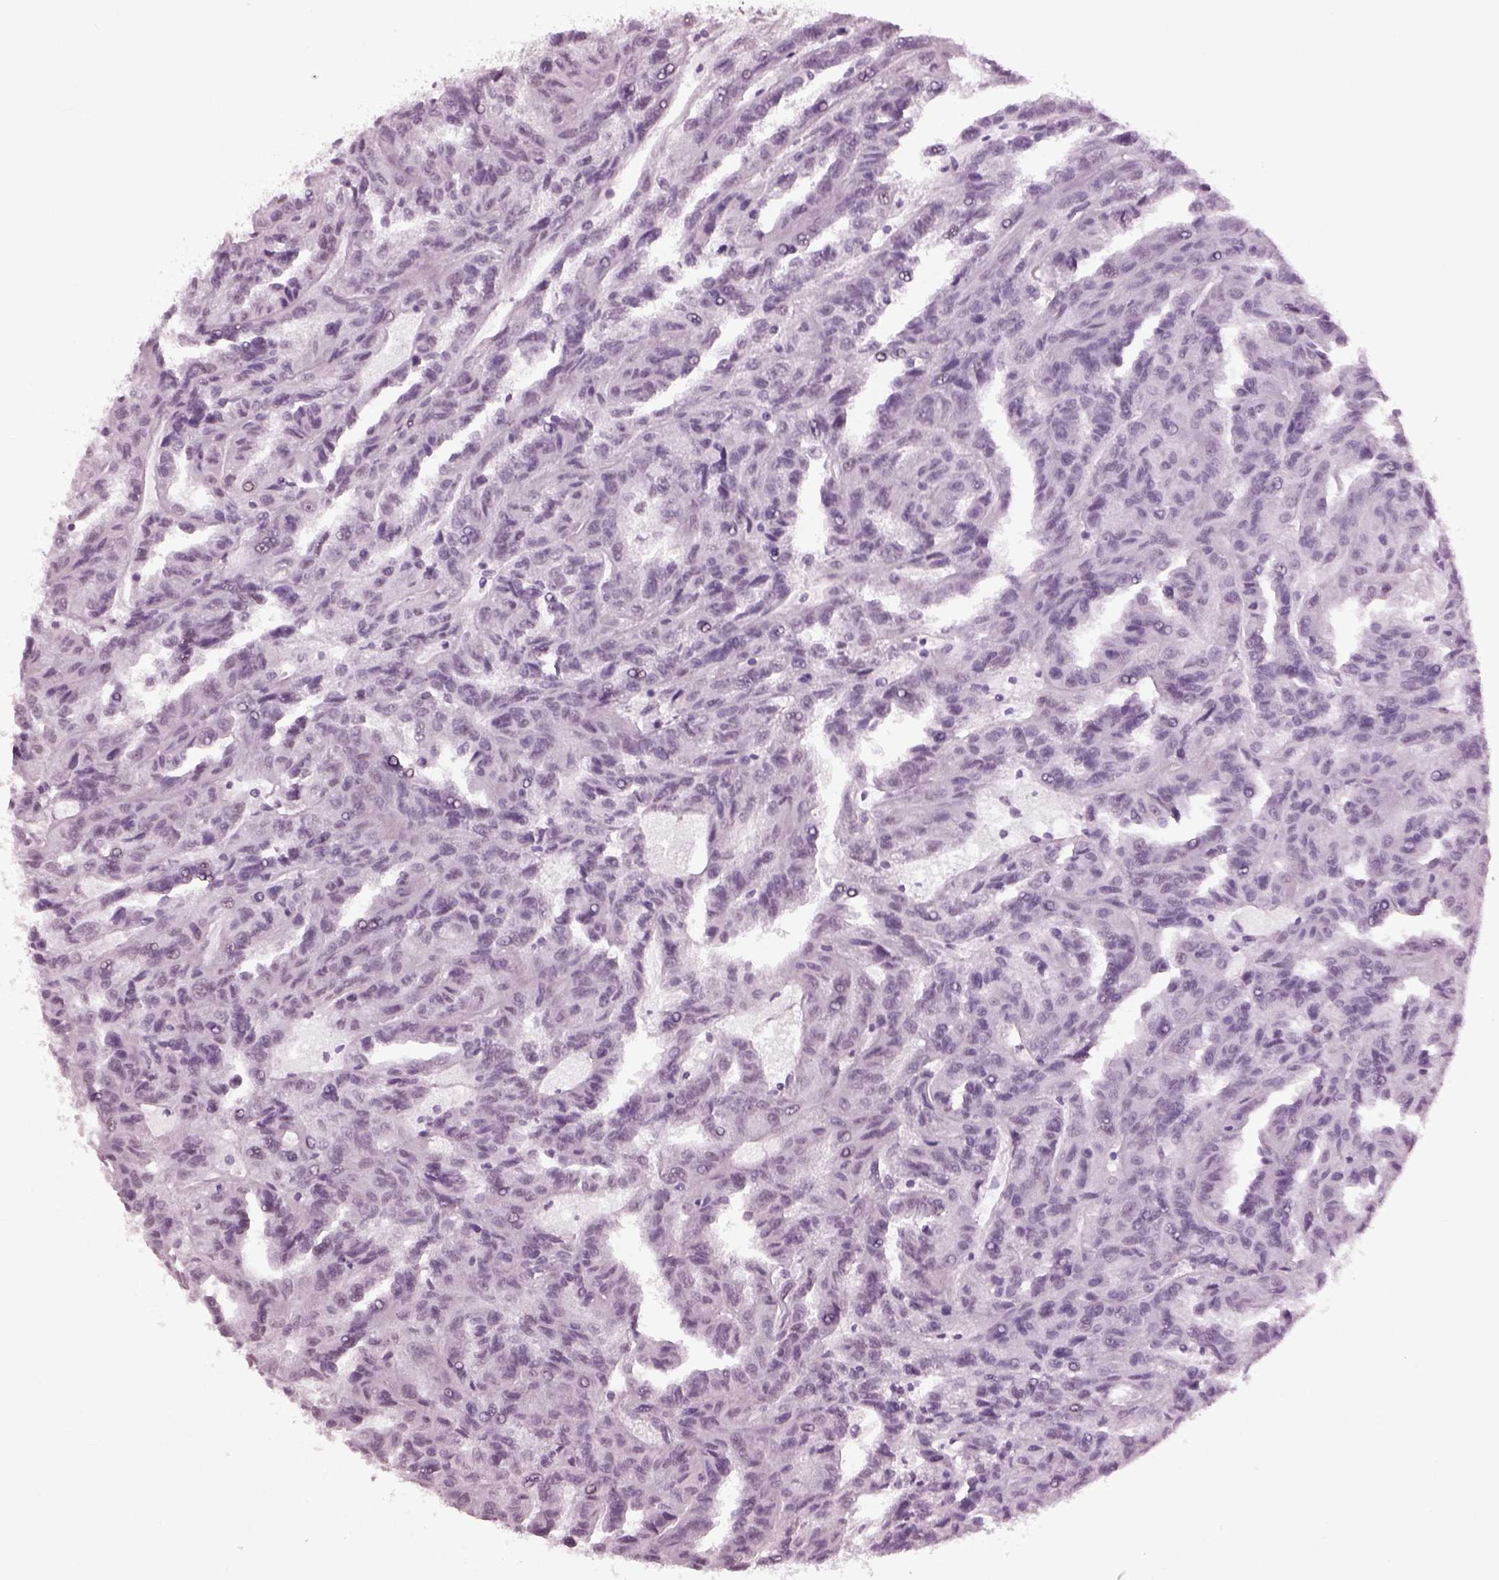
{"staining": {"intensity": "negative", "quantity": "none", "location": "none"}, "tissue": "renal cancer", "cell_type": "Tumor cells", "image_type": "cancer", "snomed": [{"axis": "morphology", "description": "Adenocarcinoma, NOS"}, {"axis": "topography", "description": "Kidney"}], "caption": "IHC histopathology image of human renal cancer (adenocarcinoma) stained for a protein (brown), which demonstrates no expression in tumor cells.", "gene": "KRTAP3-2", "patient": {"sex": "male", "age": 79}}